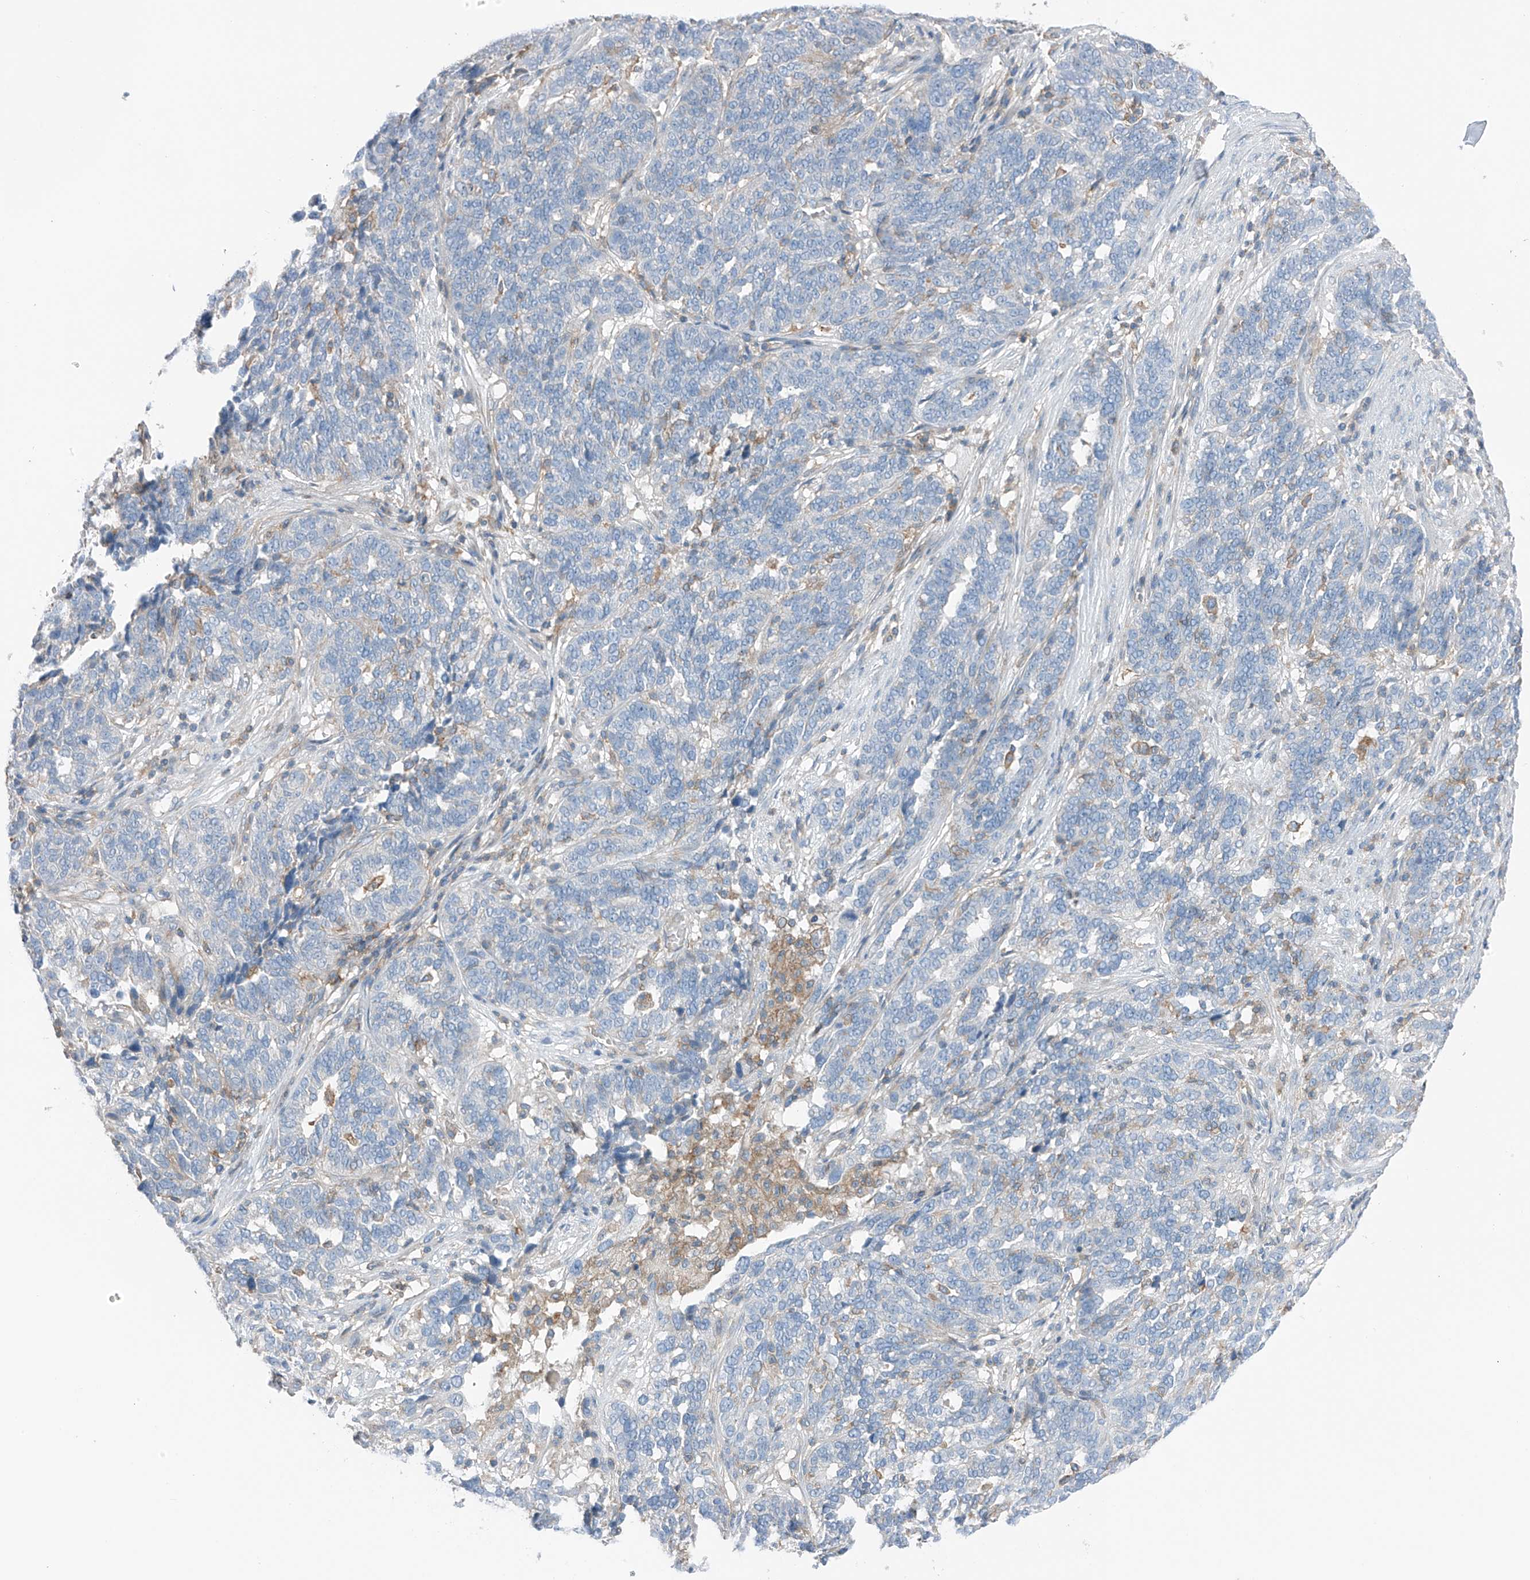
{"staining": {"intensity": "negative", "quantity": "none", "location": "none"}, "tissue": "ovarian cancer", "cell_type": "Tumor cells", "image_type": "cancer", "snomed": [{"axis": "morphology", "description": "Cystadenocarcinoma, serous, NOS"}, {"axis": "topography", "description": "Ovary"}], "caption": "Tumor cells show no significant protein expression in ovarian serous cystadenocarcinoma.", "gene": "NALCN", "patient": {"sex": "female", "age": 59}}